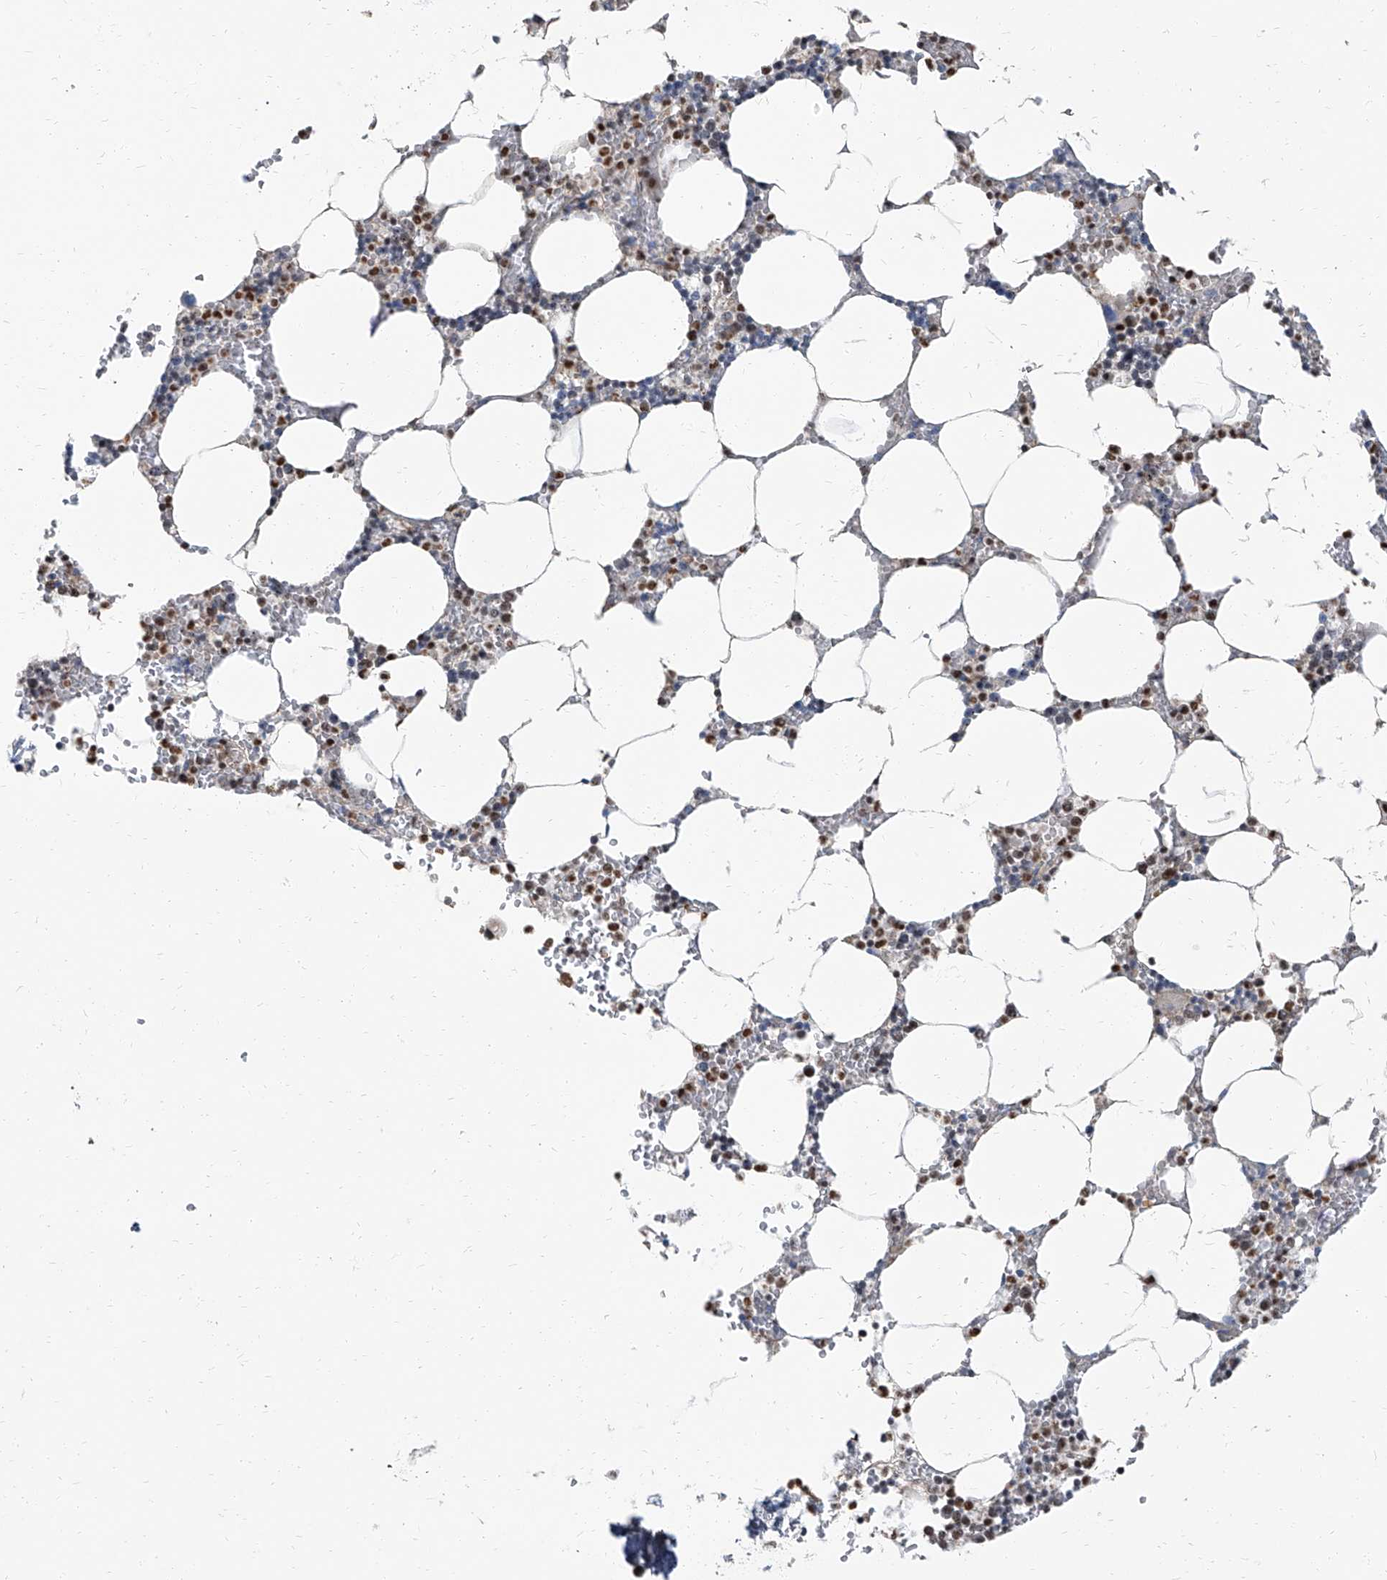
{"staining": {"intensity": "negative", "quantity": "none", "location": "none"}, "tissue": "bone marrow", "cell_type": "Hematopoietic cells", "image_type": "normal", "snomed": [{"axis": "morphology", "description": "Normal tissue, NOS"}, {"axis": "topography", "description": "Bone marrow"}], "caption": "Hematopoietic cells show no significant protein positivity in normal bone marrow. (DAB immunohistochemistry with hematoxylin counter stain).", "gene": "HOXA3", "patient": {"sex": "male", "age": 70}}